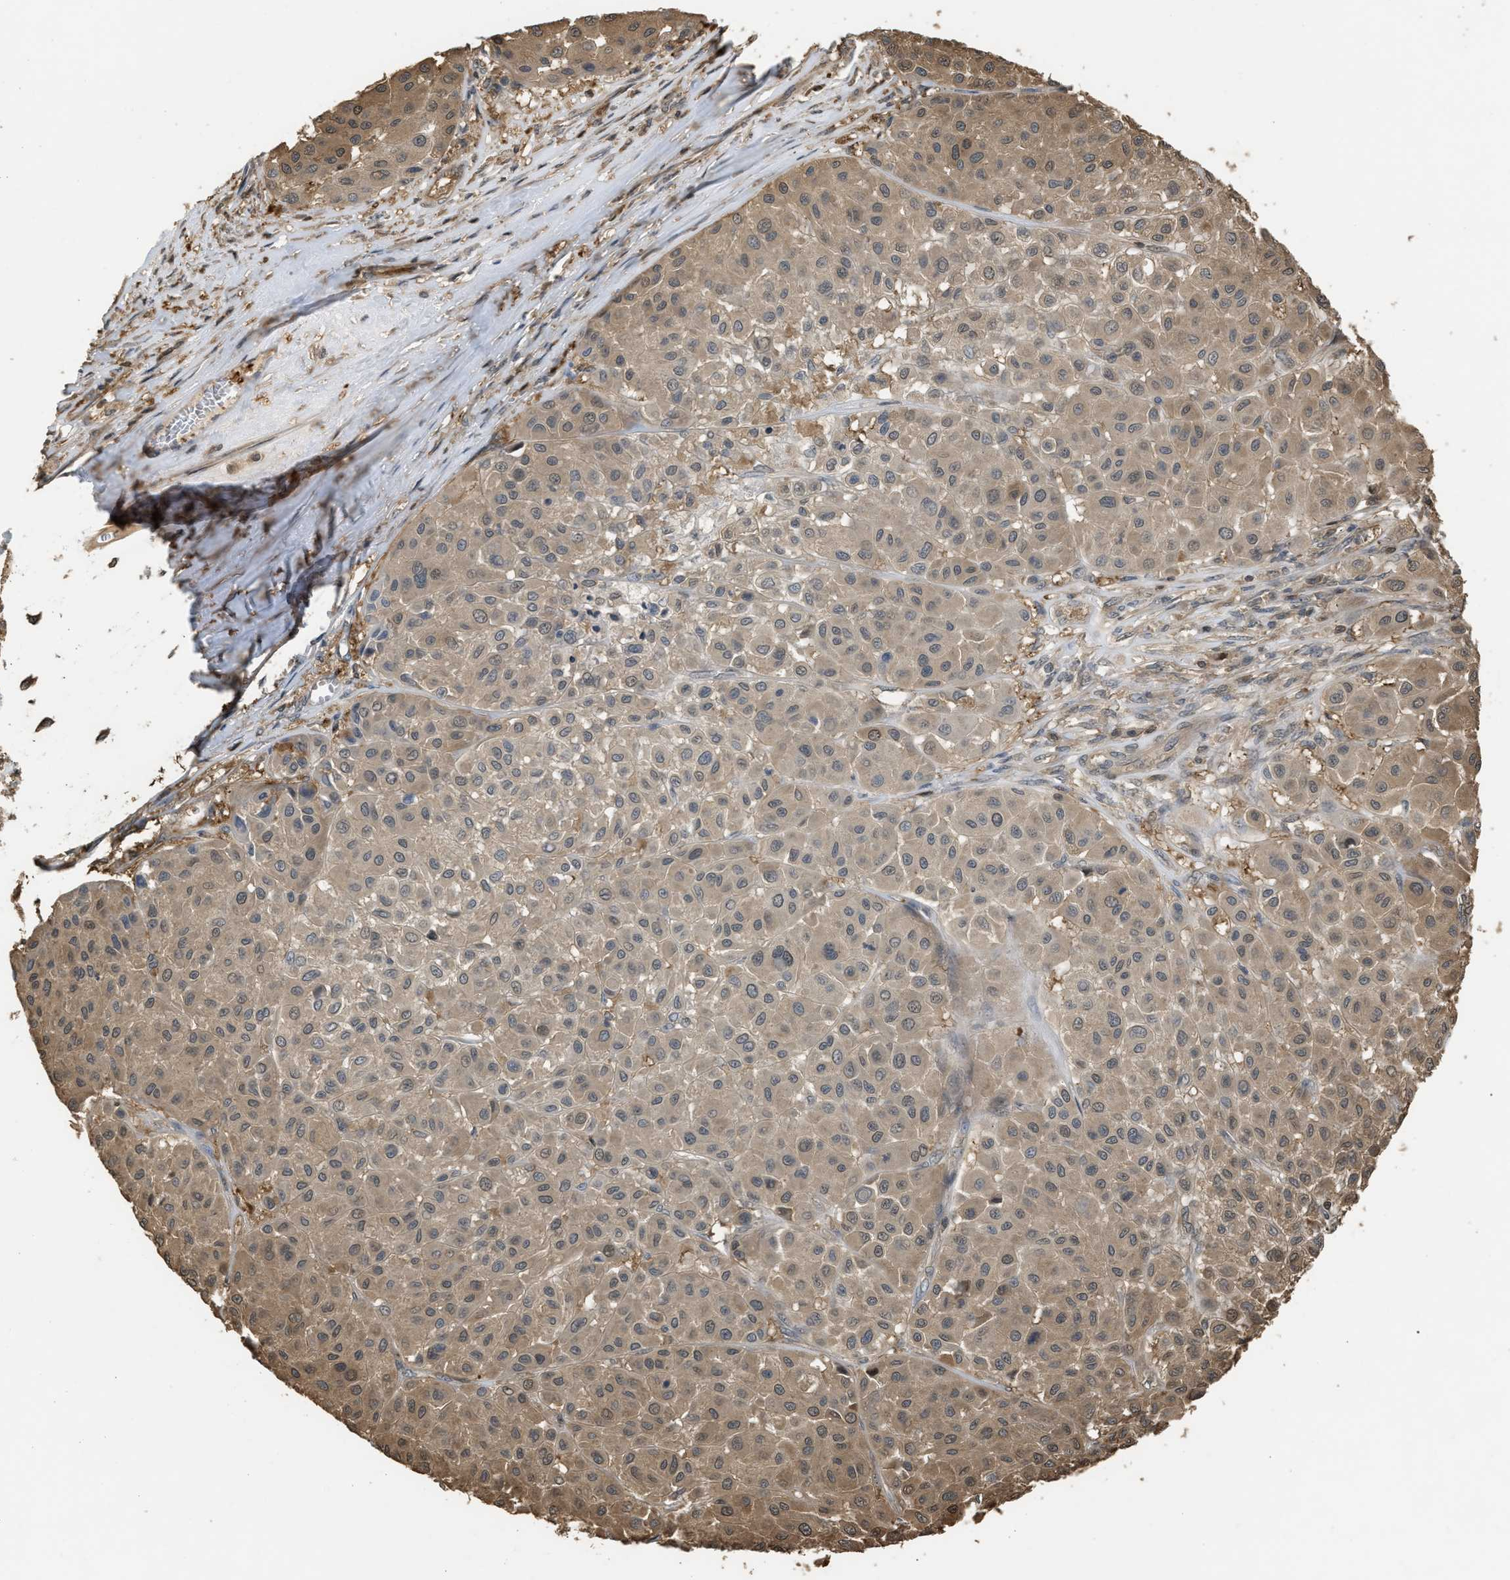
{"staining": {"intensity": "weak", "quantity": "25%-75%", "location": "cytoplasmic/membranous"}, "tissue": "melanoma", "cell_type": "Tumor cells", "image_type": "cancer", "snomed": [{"axis": "morphology", "description": "Malignant melanoma, Metastatic site"}, {"axis": "topography", "description": "Soft tissue"}], "caption": "About 25%-75% of tumor cells in human malignant melanoma (metastatic site) show weak cytoplasmic/membranous protein expression as visualized by brown immunohistochemical staining.", "gene": "ARHGDIA", "patient": {"sex": "male", "age": 41}}